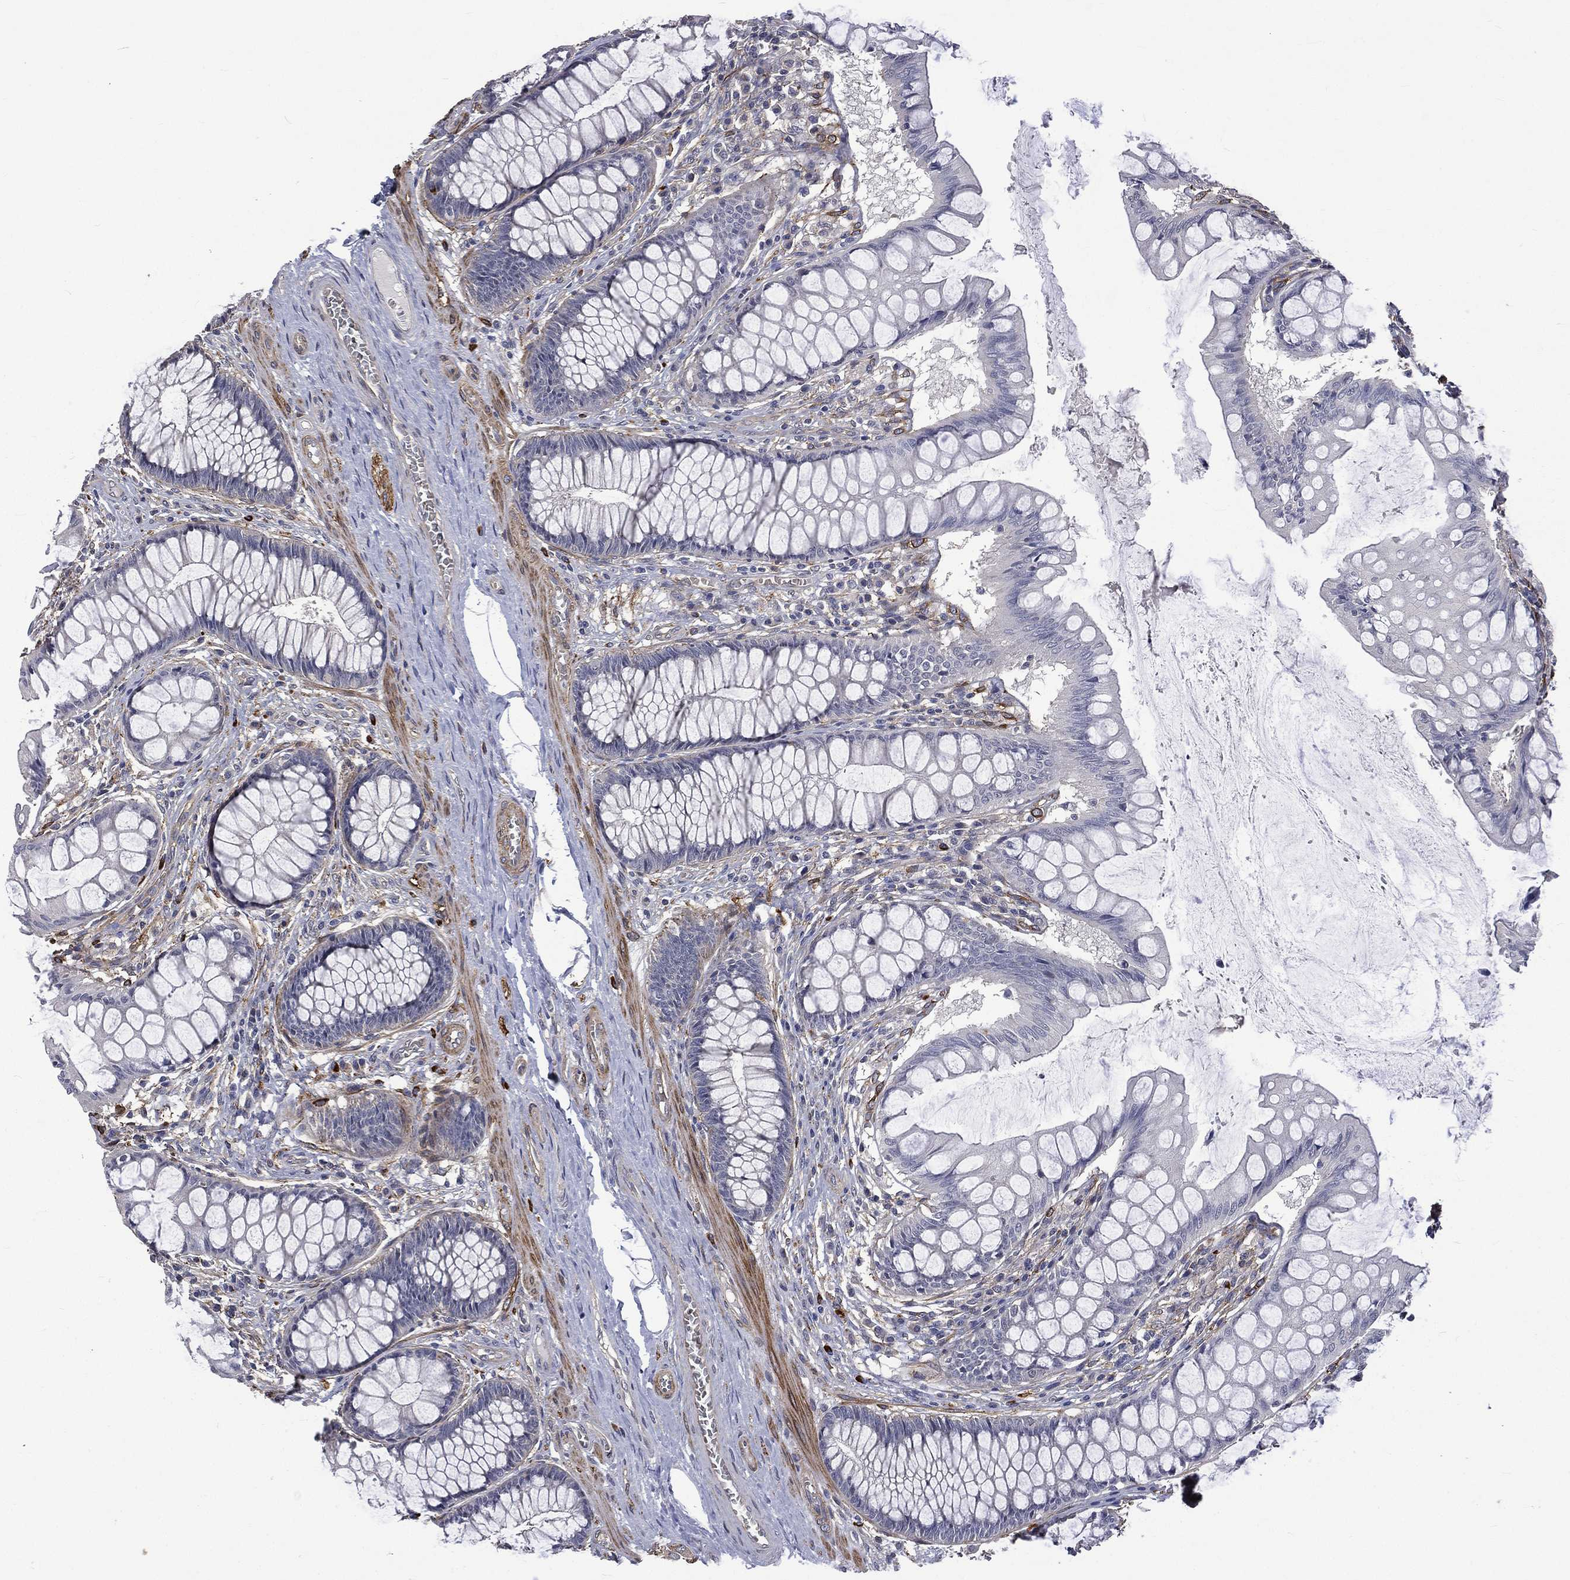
{"staining": {"intensity": "negative", "quantity": "none", "location": "none"}, "tissue": "colon", "cell_type": "Endothelial cells", "image_type": "normal", "snomed": [{"axis": "morphology", "description": "Normal tissue, NOS"}, {"axis": "topography", "description": "Colon"}], "caption": "DAB immunohistochemical staining of unremarkable colon displays no significant positivity in endothelial cells. The staining was performed using DAB (3,3'-diaminobenzidine) to visualize the protein expression in brown, while the nuclei were stained in blue with hematoxylin (Magnification: 20x).", "gene": "PPFIBP1", "patient": {"sex": "female", "age": 65}}